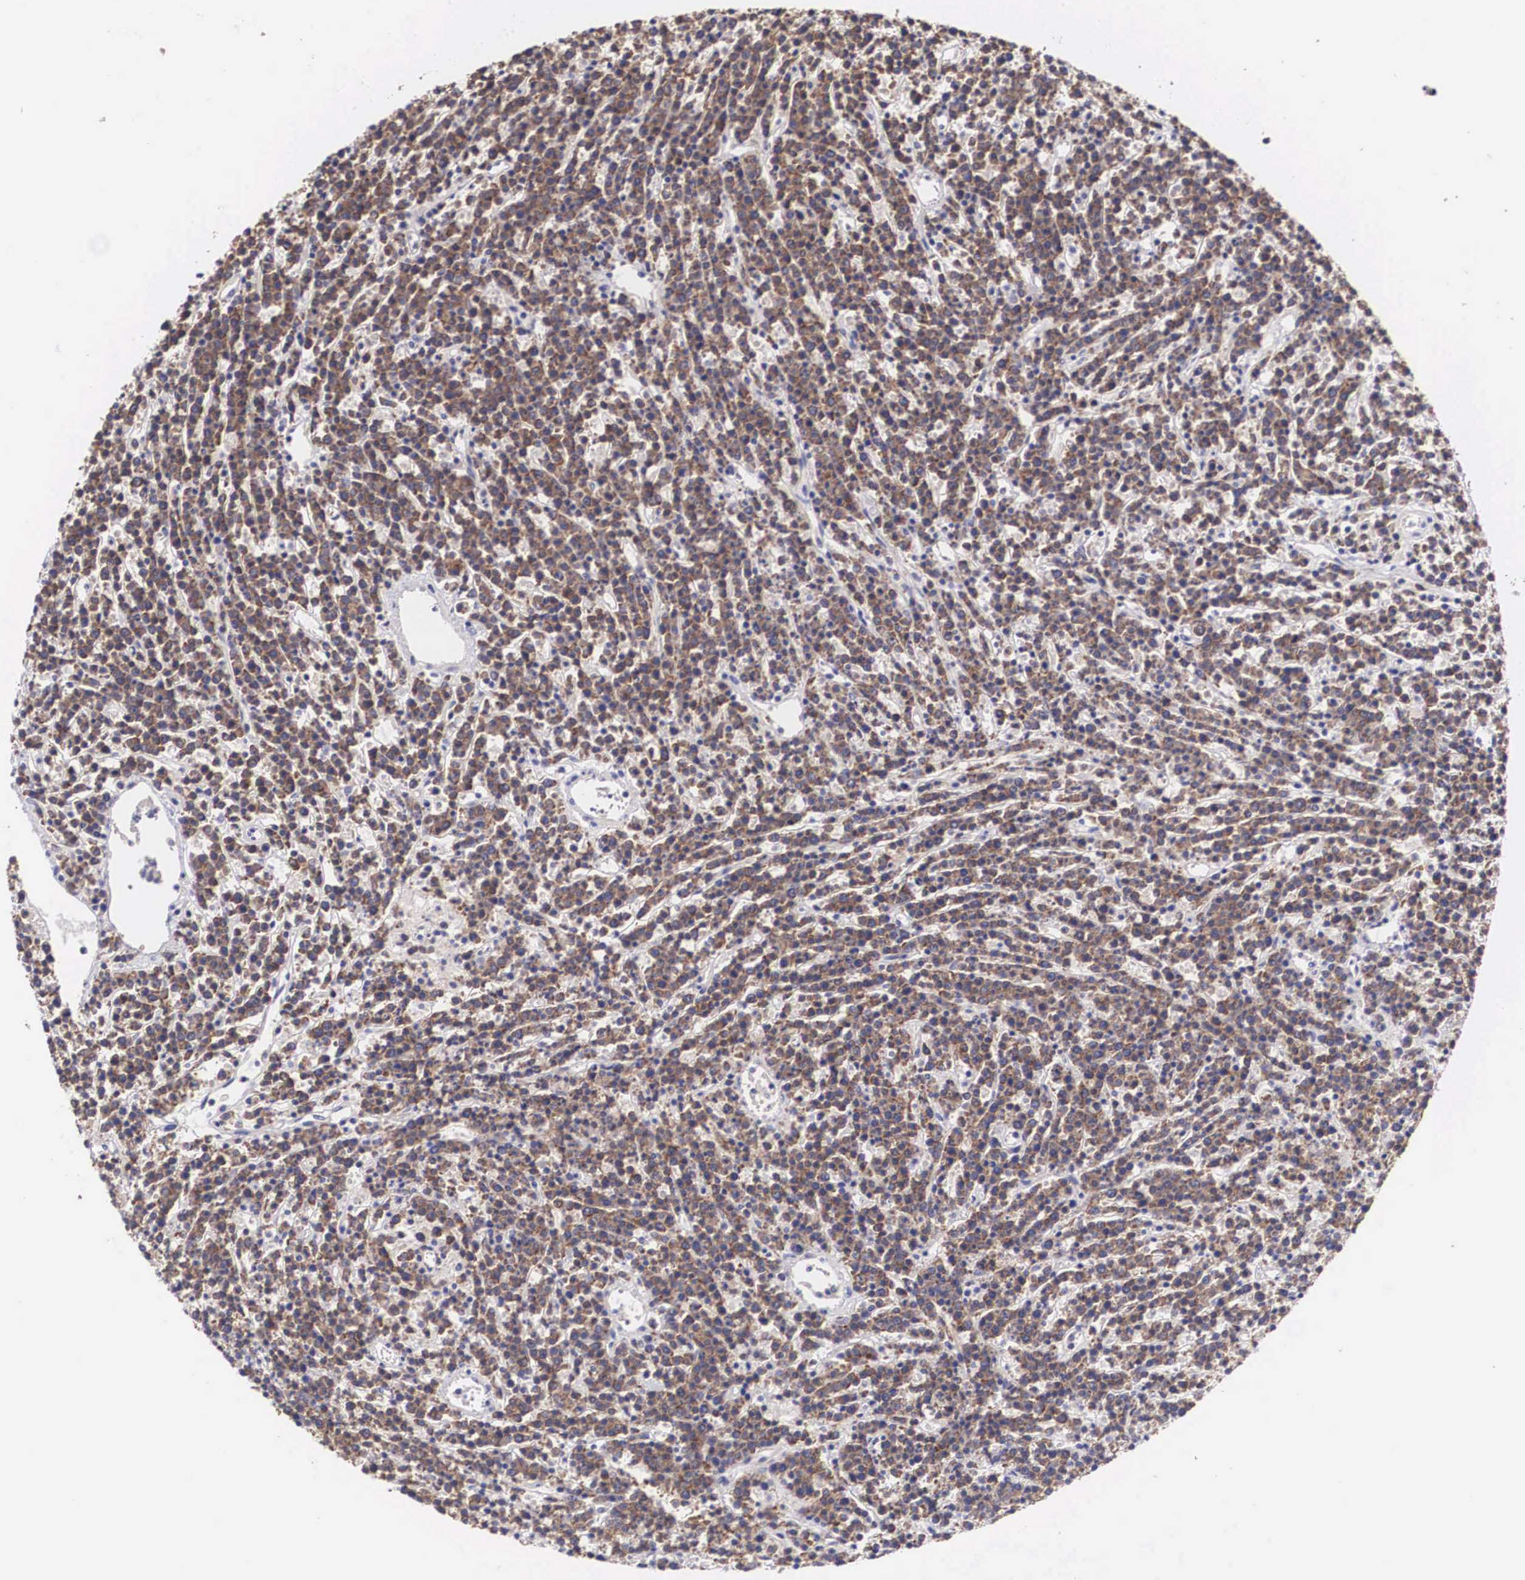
{"staining": {"intensity": "strong", "quantity": ">75%", "location": "cytoplasmic/membranous"}, "tissue": "lymphoma", "cell_type": "Tumor cells", "image_type": "cancer", "snomed": [{"axis": "morphology", "description": "Malignant lymphoma, non-Hodgkin's type, High grade"}, {"axis": "topography", "description": "Ovary"}], "caption": "A high amount of strong cytoplasmic/membranous positivity is present in approximately >75% of tumor cells in lymphoma tissue.", "gene": "TXLNG", "patient": {"sex": "female", "age": 56}}